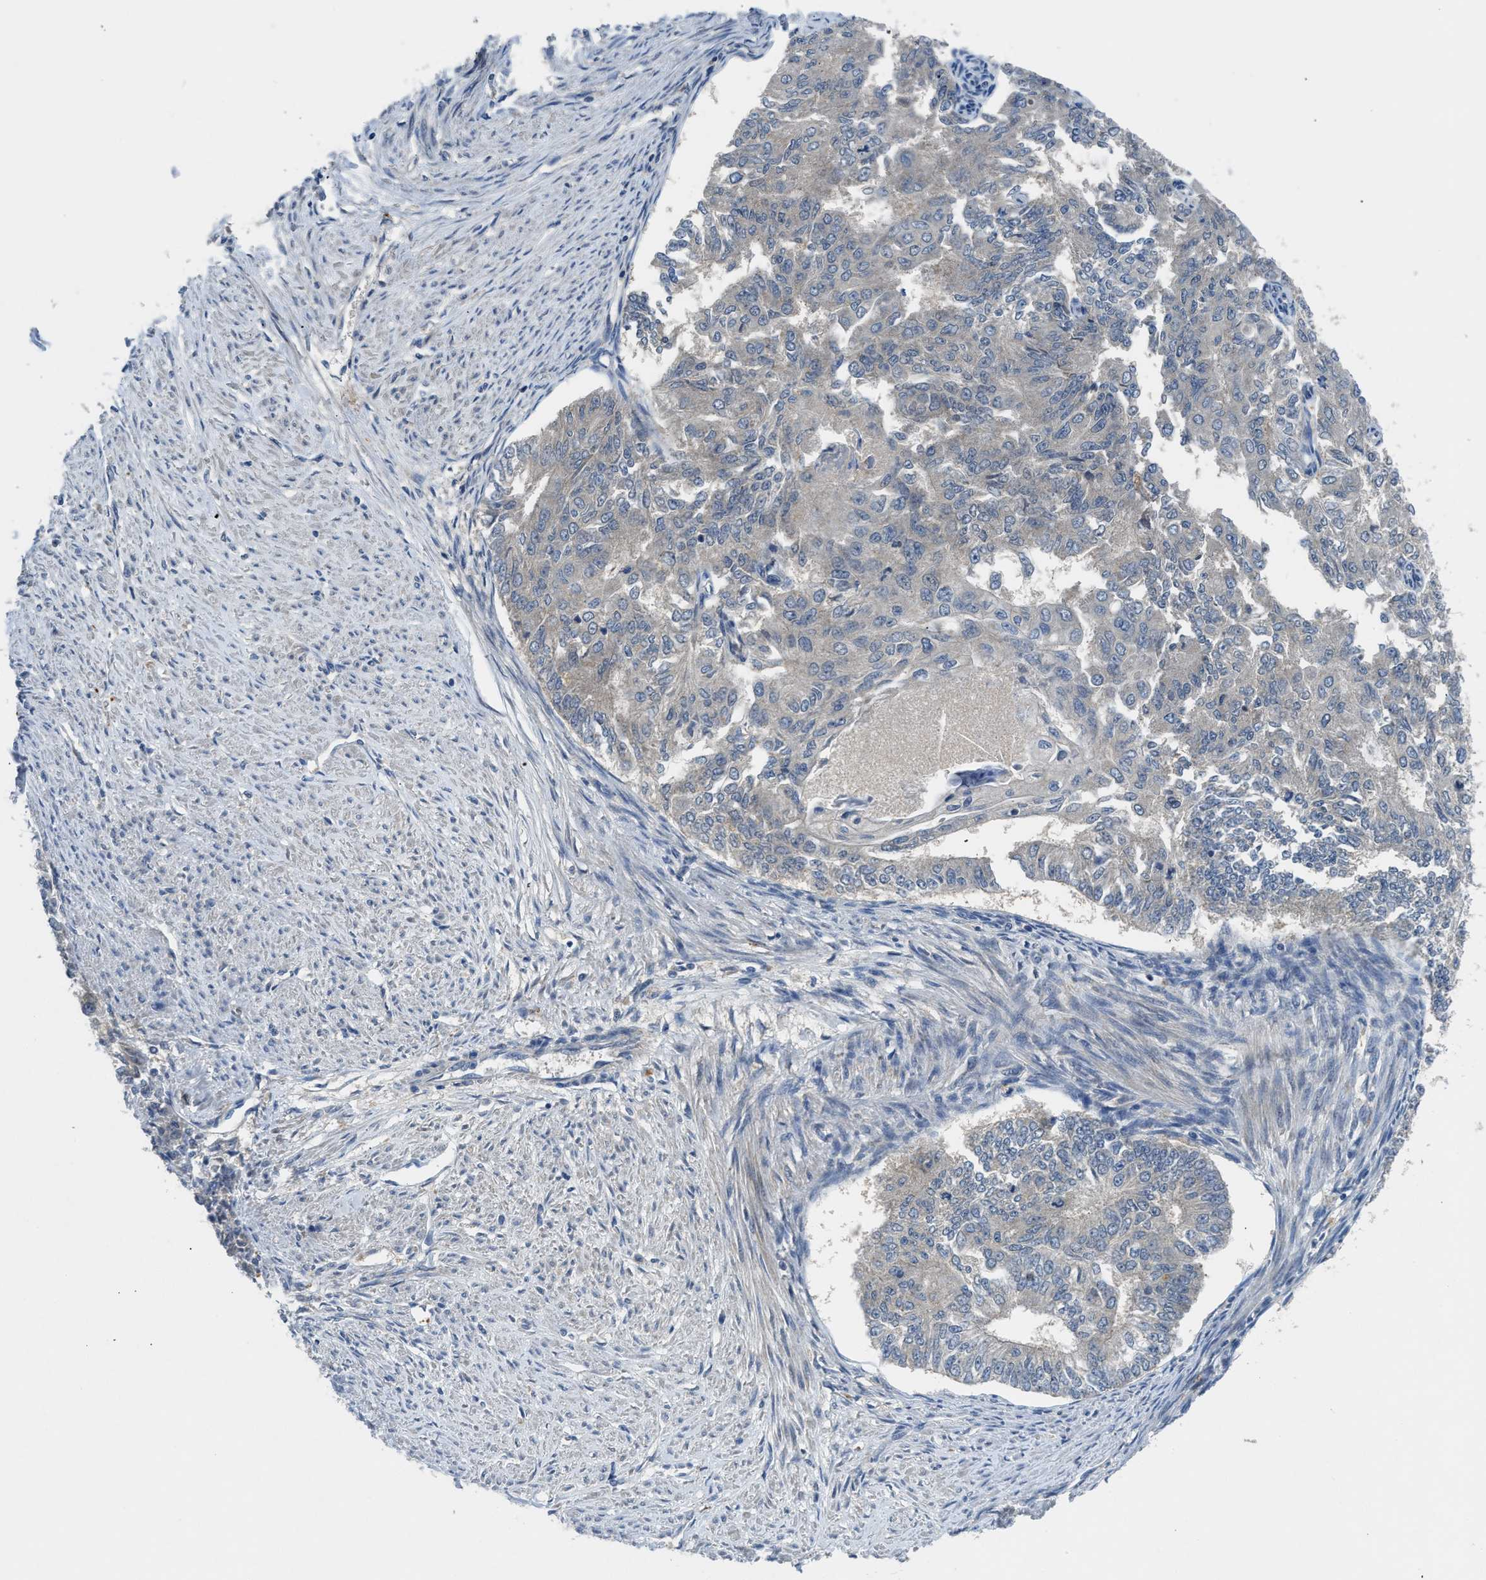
{"staining": {"intensity": "negative", "quantity": "none", "location": "none"}, "tissue": "endometrial cancer", "cell_type": "Tumor cells", "image_type": "cancer", "snomed": [{"axis": "morphology", "description": "Adenocarcinoma, NOS"}, {"axis": "topography", "description": "Endometrium"}], "caption": "Protein analysis of endometrial cancer shows no significant expression in tumor cells.", "gene": "PDE7A", "patient": {"sex": "female", "age": 32}}